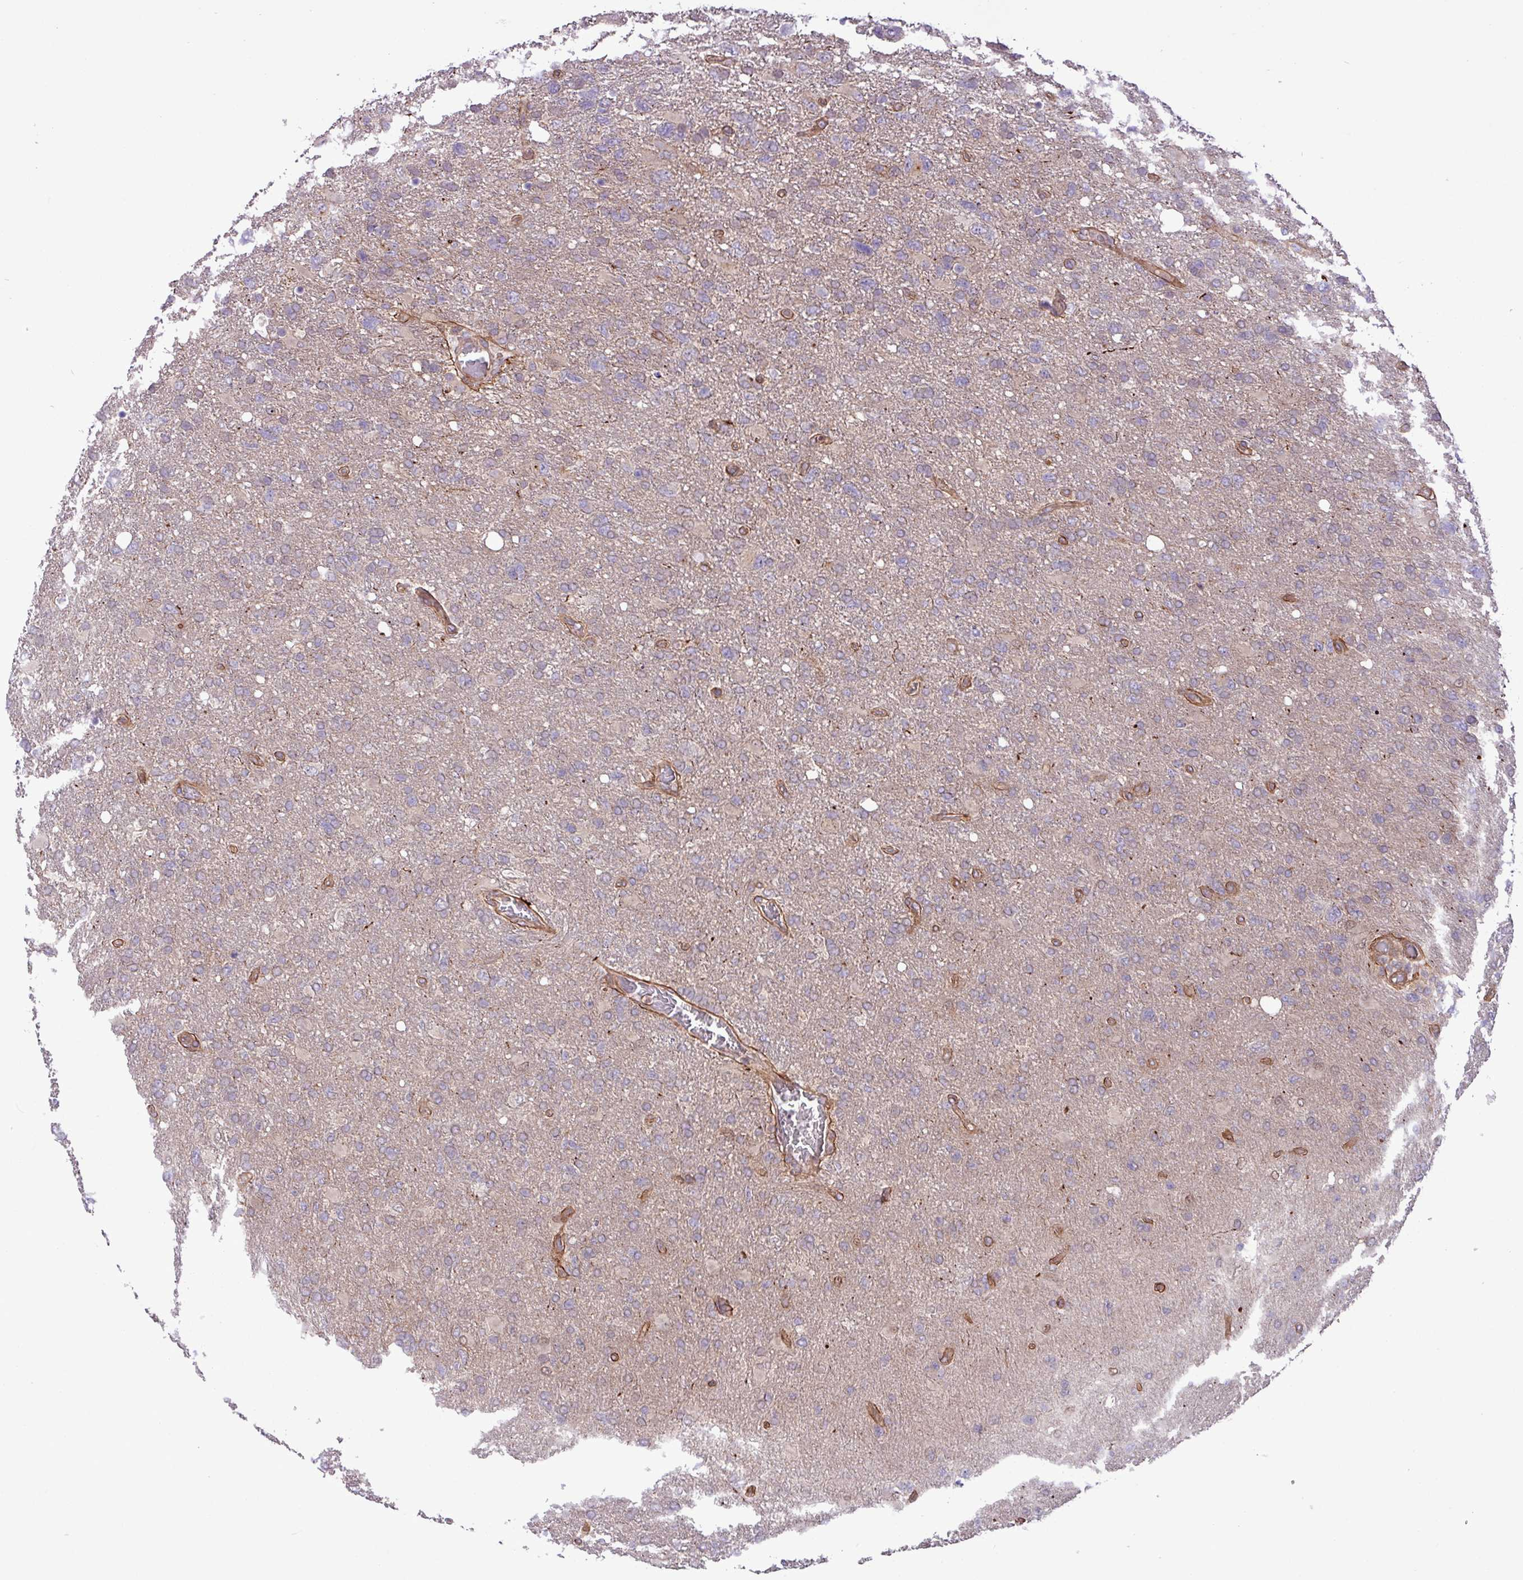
{"staining": {"intensity": "negative", "quantity": "none", "location": "none"}, "tissue": "glioma", "cell_type": "Tumor cells", "image_type": "cancer", "snomed": [{"axis": "morphology", "description": "Glioma, malignant, High grade"}, {"axis": "topography", "description": "Brain"}], "caption": "A high-resolution histopathology image shows IHC staining of high-grade glioma (malignant), which exhibits no significant staining in tumor cells.", "gene": "CNTRL", "patient": {"sex": "male", "age": 61}}